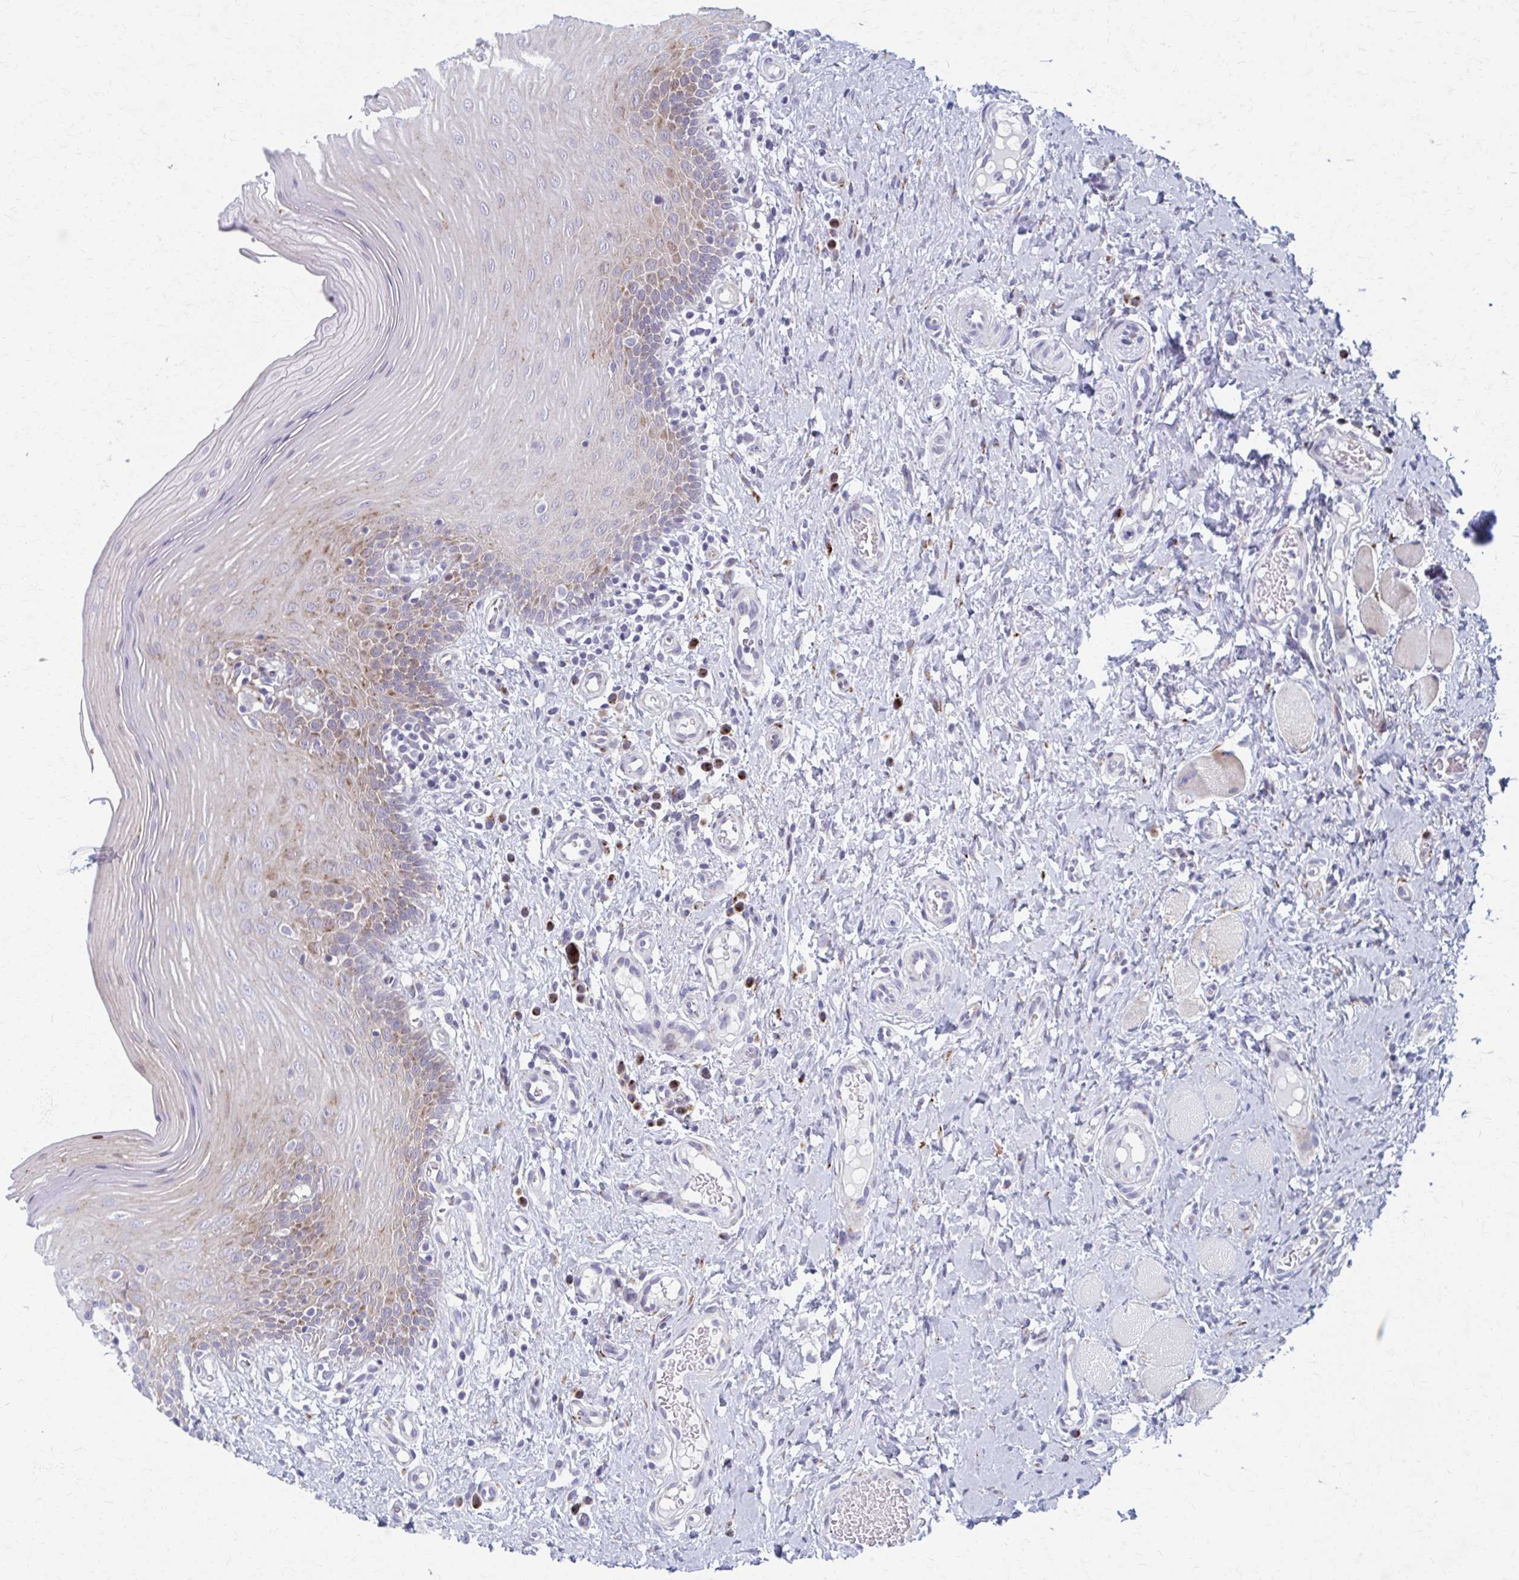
{"staining": {"intensity": "moderate", "quantity": "25%-75%", "location": "cytoplasmic/membranous"}, "tissue": "oral mucosa", "cell_type": "Squamous epithelial cells", "image_type": "normal", "snomed": [{"axis": "morphology", "description": "Normal tissue, NOS"}, {"axis": "topography", "description": "Oral tissue"}, {"axis": "topography", "description": "Tounge, NOS"}], "caption": "The immunohistochemical stain highlights moderate cytoplasmic/membranous staining in squamous epithelial cells of normal oral mucosa.", "gene": "OLFM2", "patient": {"sex": "female", "age": 58}}